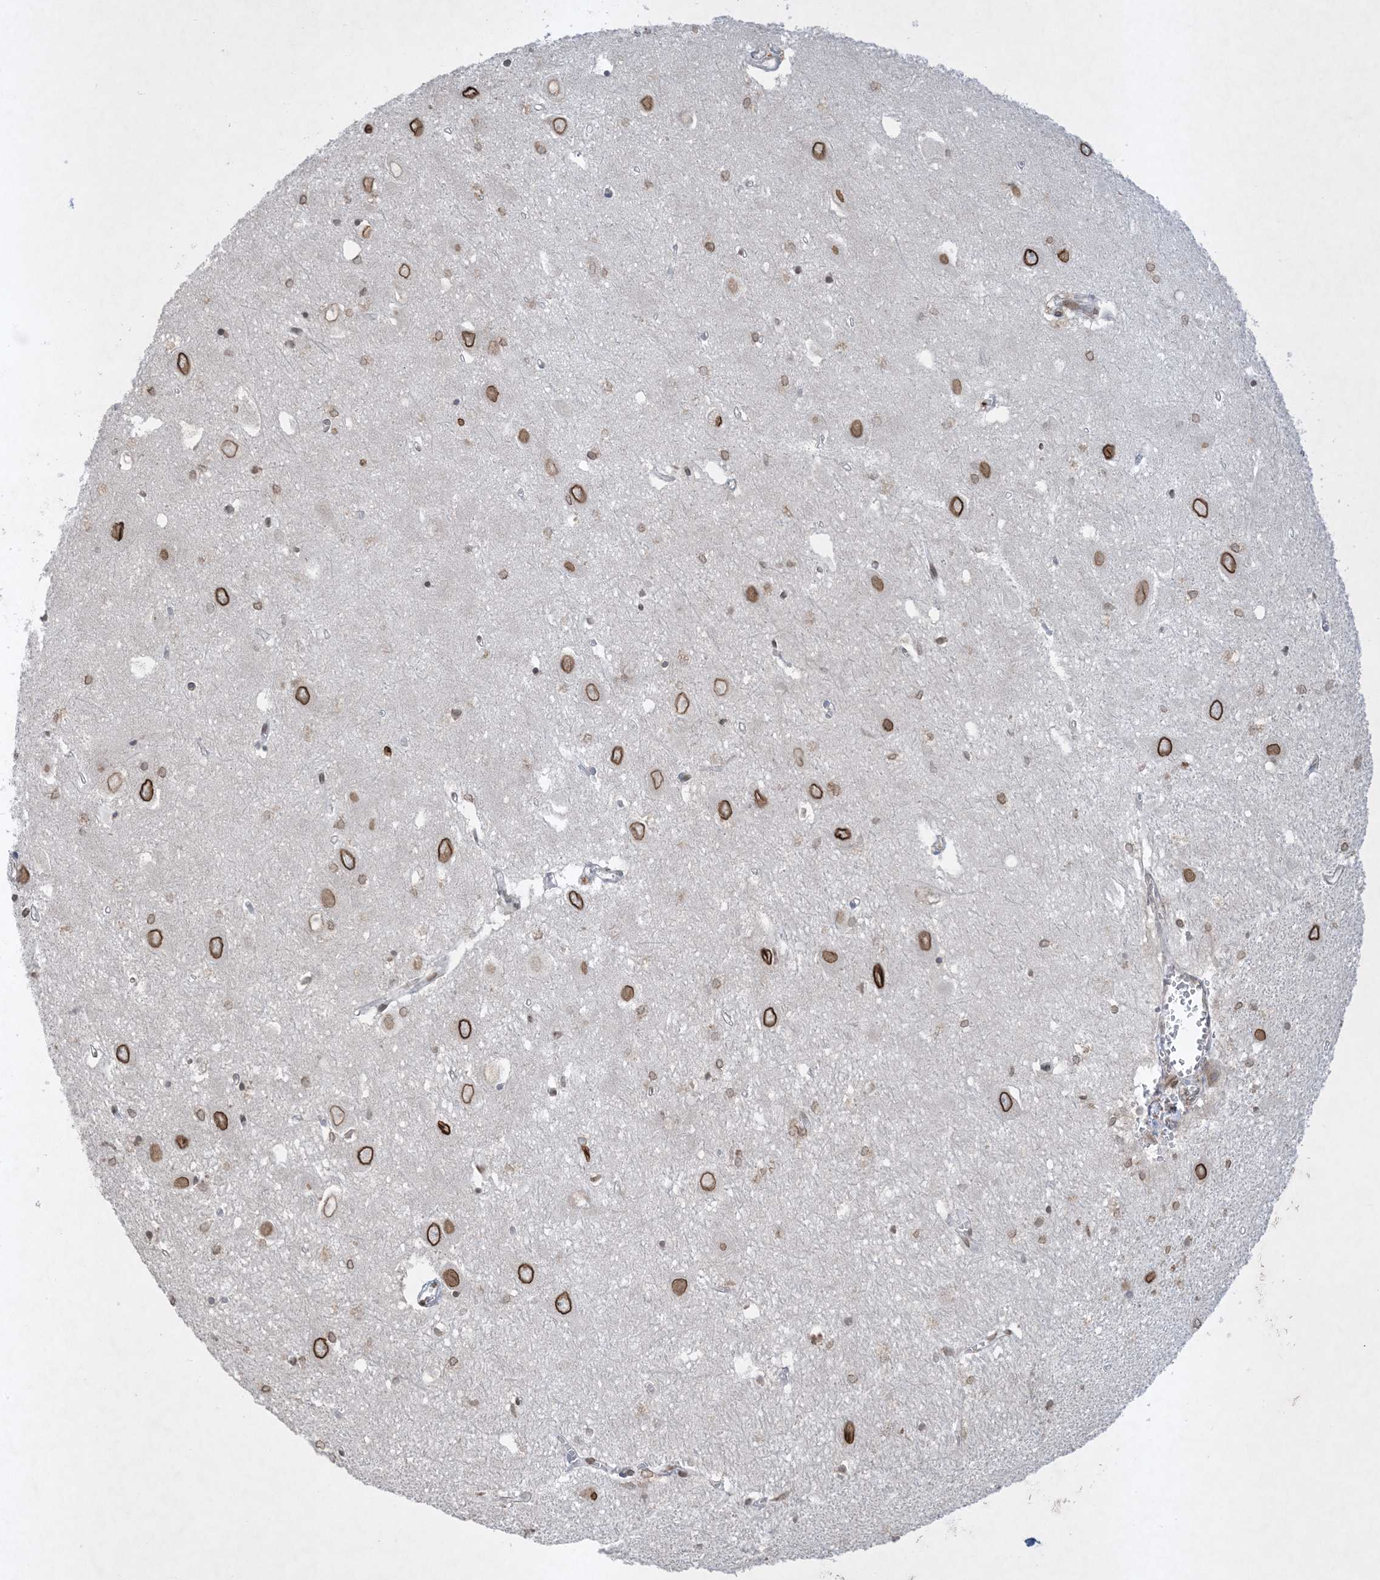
{"staining": {"intensity": "weak", "quantity": ">75%", "location": "cytoplasmic/membranous,nuclear"}, "tissue": "hippocampus", "cell_type": "Glial cells", "image_type": "normal", "snomed": [{"axis": "morphology", "description": "Normal tissue, NOS"}, {"axis": "topography", "description": "Hippocampus"}], "caption": "High-magnification brightfield microscopy of normal hippocampus stained with DAB (3,3'-diaminobenzidine) (brown) and counterstained with hematoxylin (blue). glial cells exhibit weak cytoplasmic/membranous,nuclear positivity is identified in approximately>75% of cells.", "gene": "FNDC1", "patient": {"sex": "female", "age": 64}}